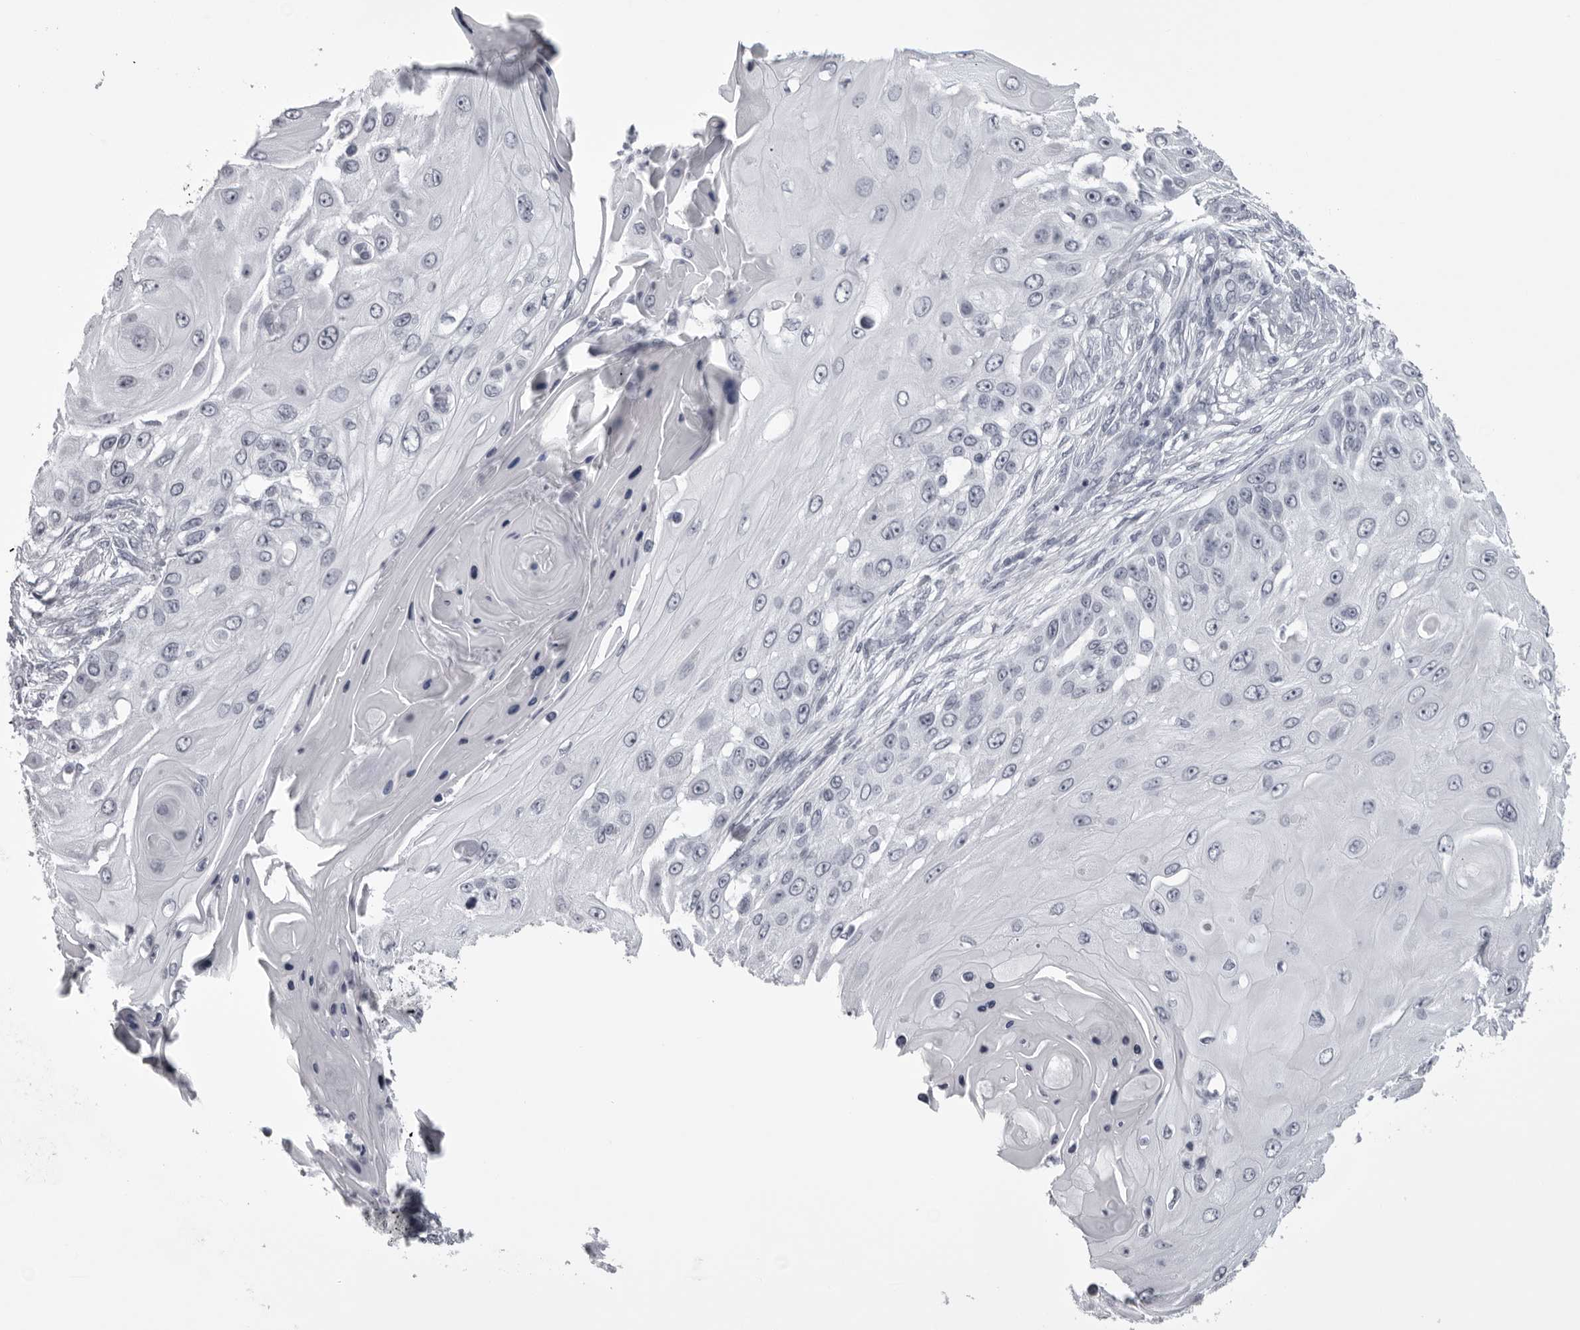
{"staining": {"intensity": "negative", "quantity": "none", "location": "none"}, "tissue": "skin cancer", "cell_type": "Tumor cells", "image_type": "cancer", "snomed": [{"axis": "morphology", "description": "Squamous cell carcinoma, NOS"}, {"axis": "topography", "description": "Skin"}], "caption": "Immunohistochemistry (IHC) histopathology image of neoplastic tissue: human skin cancer (squamous cell carcinoma) stained with DAB (3,3'-diaminobenzidine) shows no significant protein staining in tumor cells.", "gene": "UROD", "patient": {"sex": "female", "age": 44}}